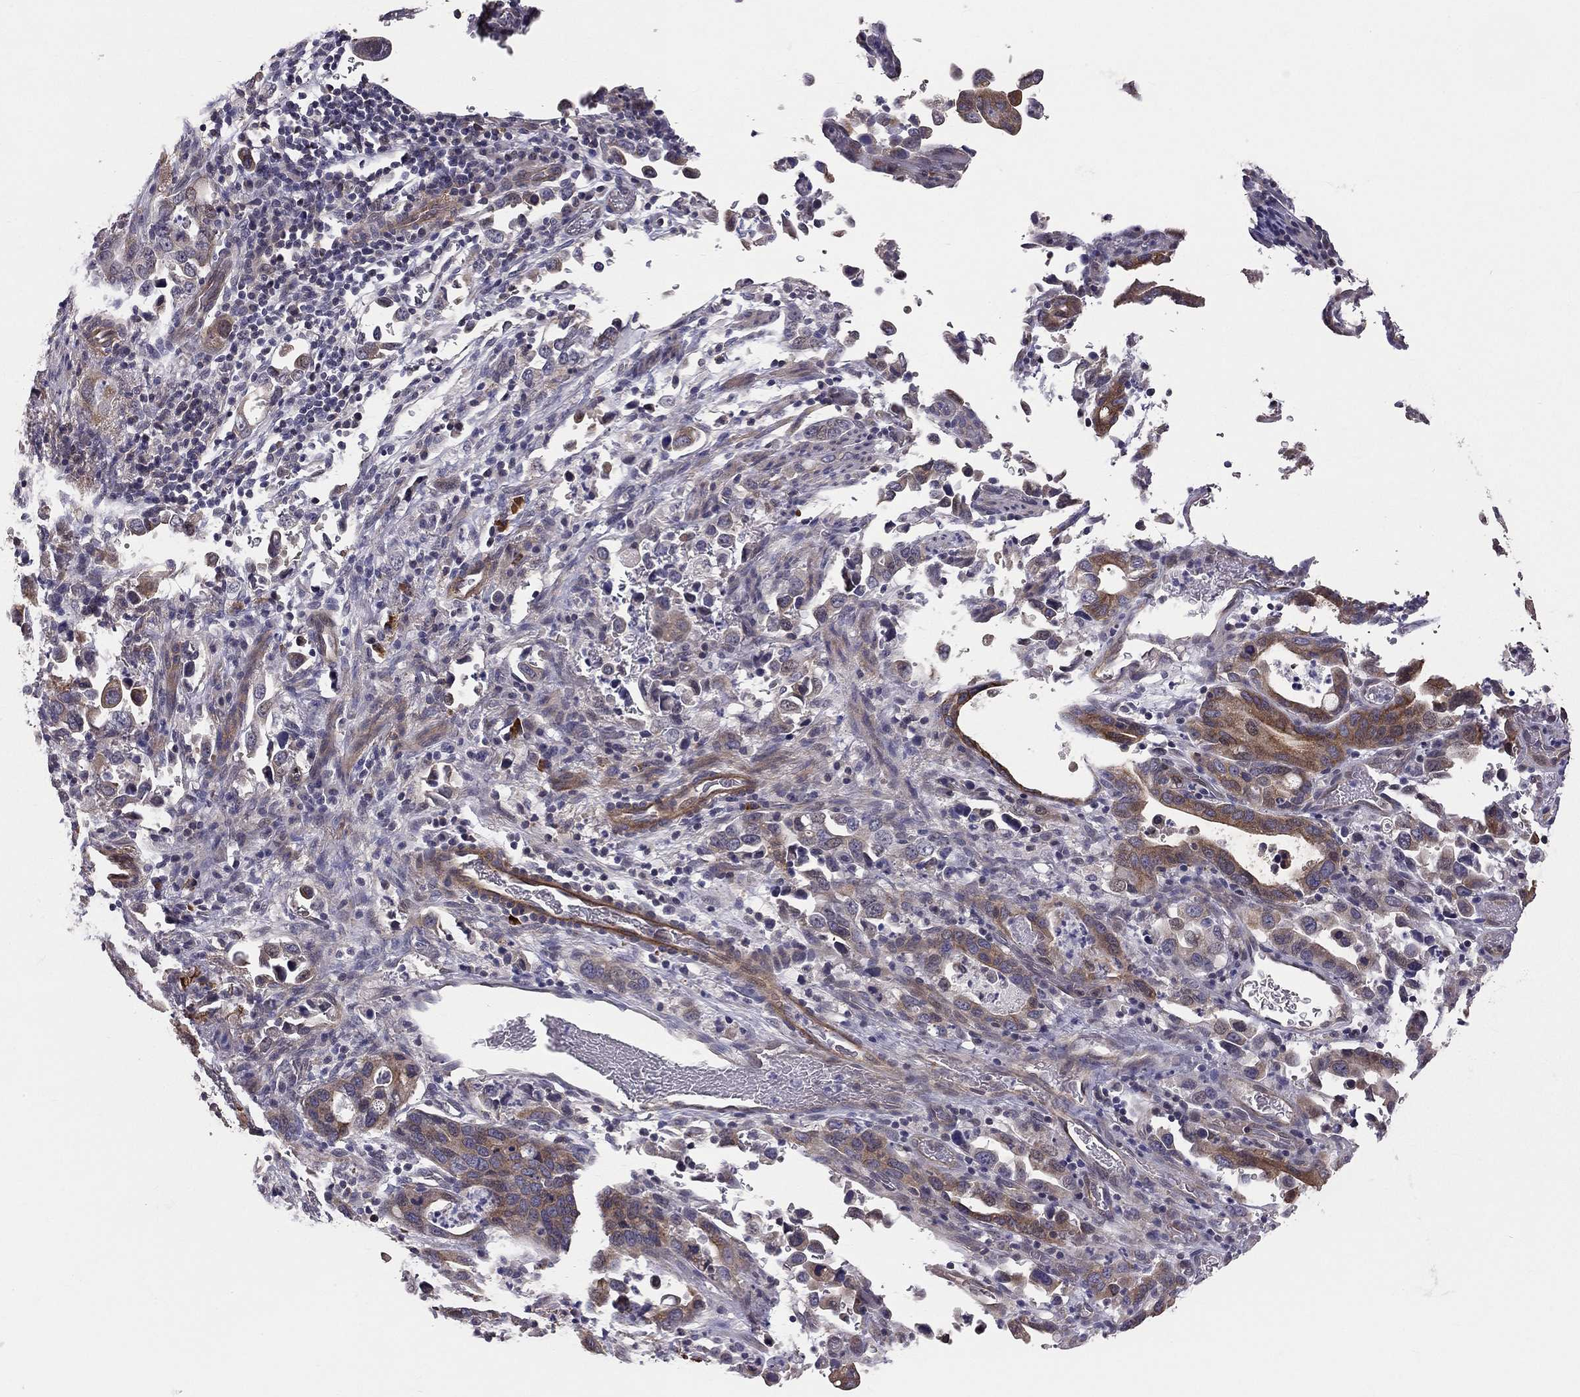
{"staining": {"intensity": "moderate", "quantity": "<25%", "location": "cytoplasmic/membranous"}, "tissue": "stomach cancer", "cell_type": "Tumor cells", "image_type": "cancer", "snomed": [{"axis": "morphology", "description": "Adenocarcinoma, NOS"}, {"axis": "topography", "description": "Stomach, upper"}], "caption": "Immunohistochemical staining of stomach cancer (adenocarcinoma) displays low levels of moderate cytoplasmic/membranous expression in about <25% of tumor cells. (brown staining indicates protein expression, while blue staining denotes nuclei).", "gene": "GJB4", "patient": {"sex": "male", "age": 74}}